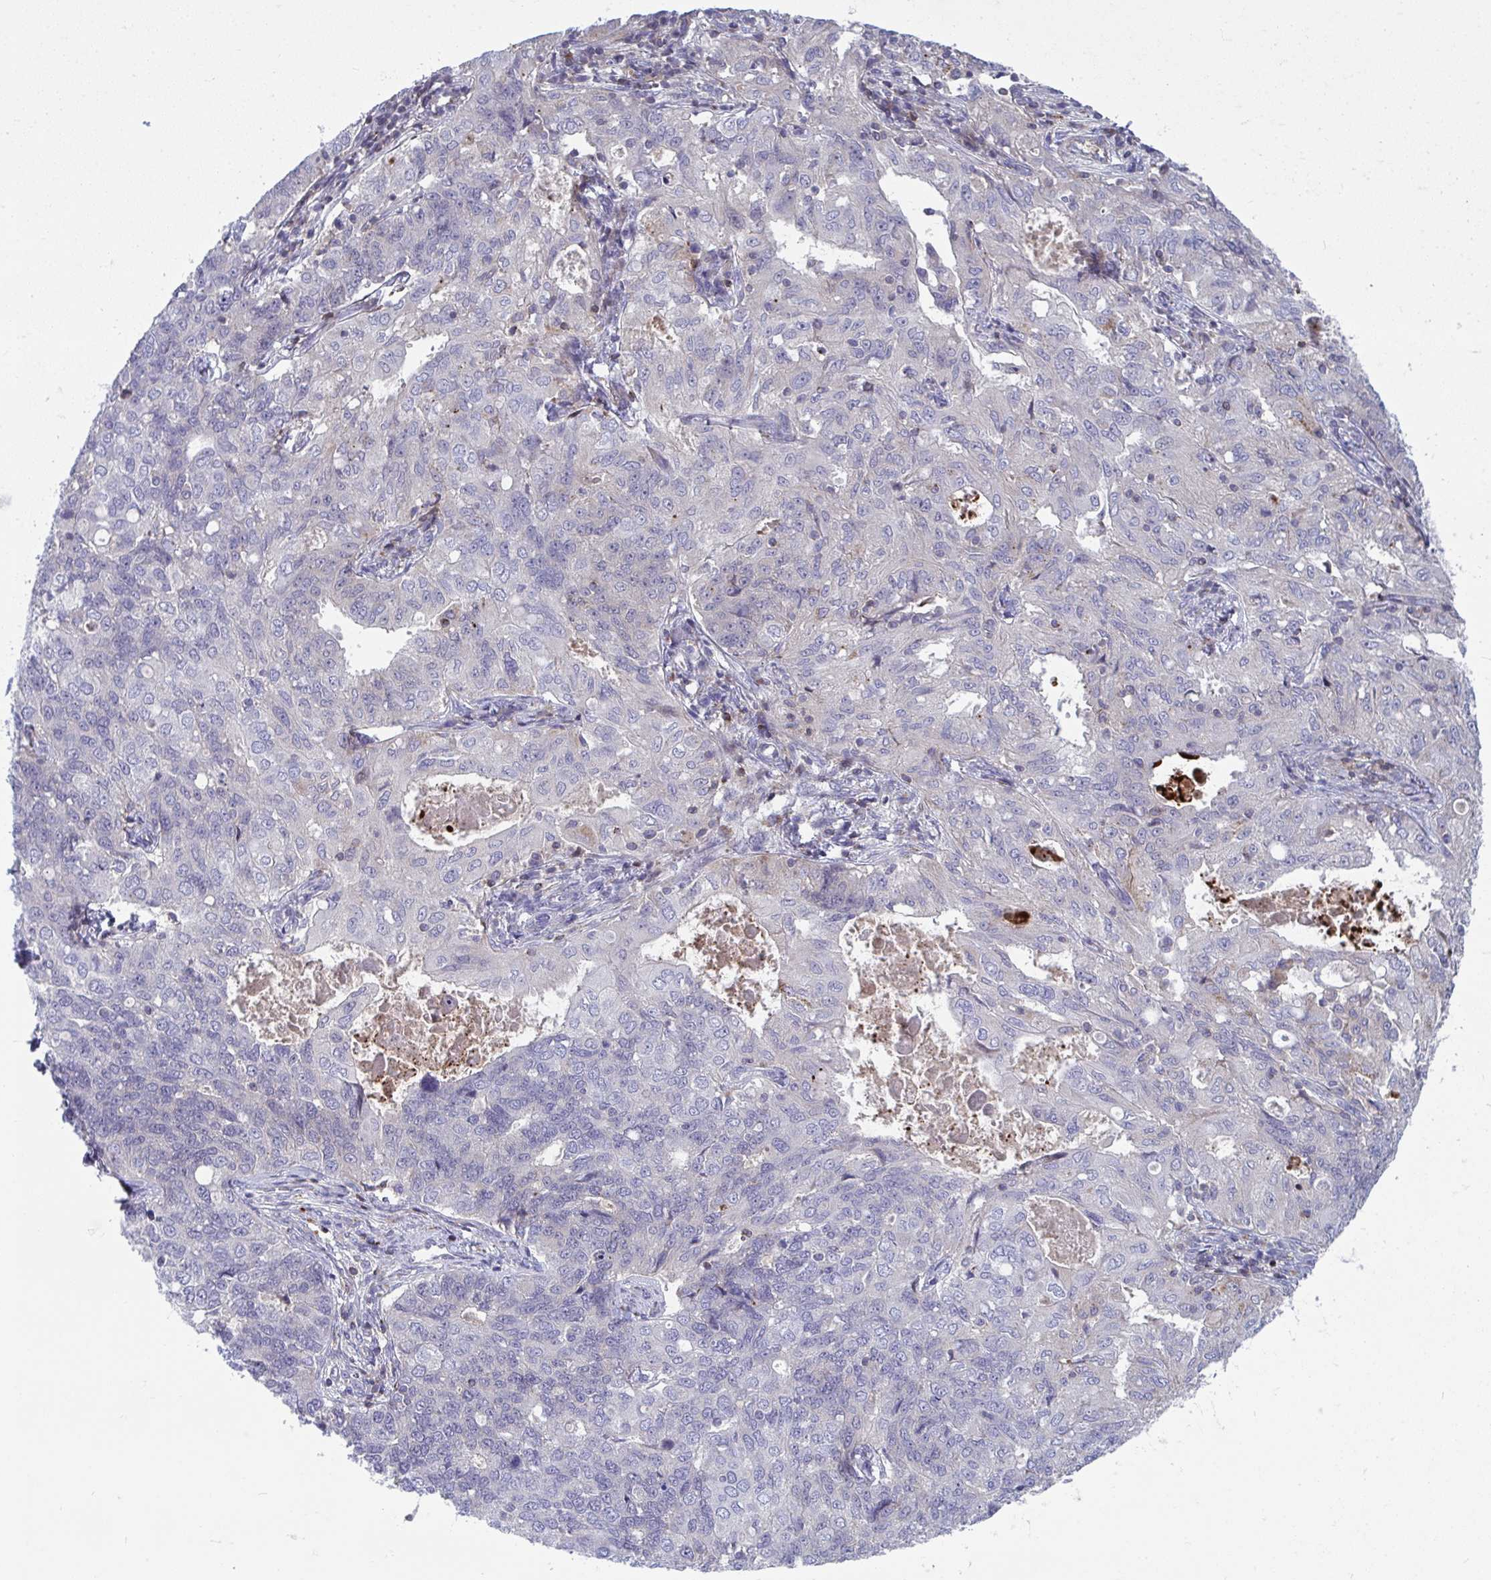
{"staining": {"intensity": "negative", "quantity": "none", "location": "none"}, "tissue": "endometrial cancer", "cell_type": "Tumor cells", "image_type": "cancer", "snomed": [{"axis": "morphology", "description": "Adenocarcinoma, NOS"}, {"axis": "topography", "description": "Endometrium"}], "caption": "IHC photomicrograph of neoplastic tissue: human adenocarcinoma (endometrial) stained with DAB shows no significant protein expression in tumor cells. (DAB IHC visualized using brightfield microscopy, high magnification).", "gene": "AOC2", "patient": {"sex": "female", "age": 43}}